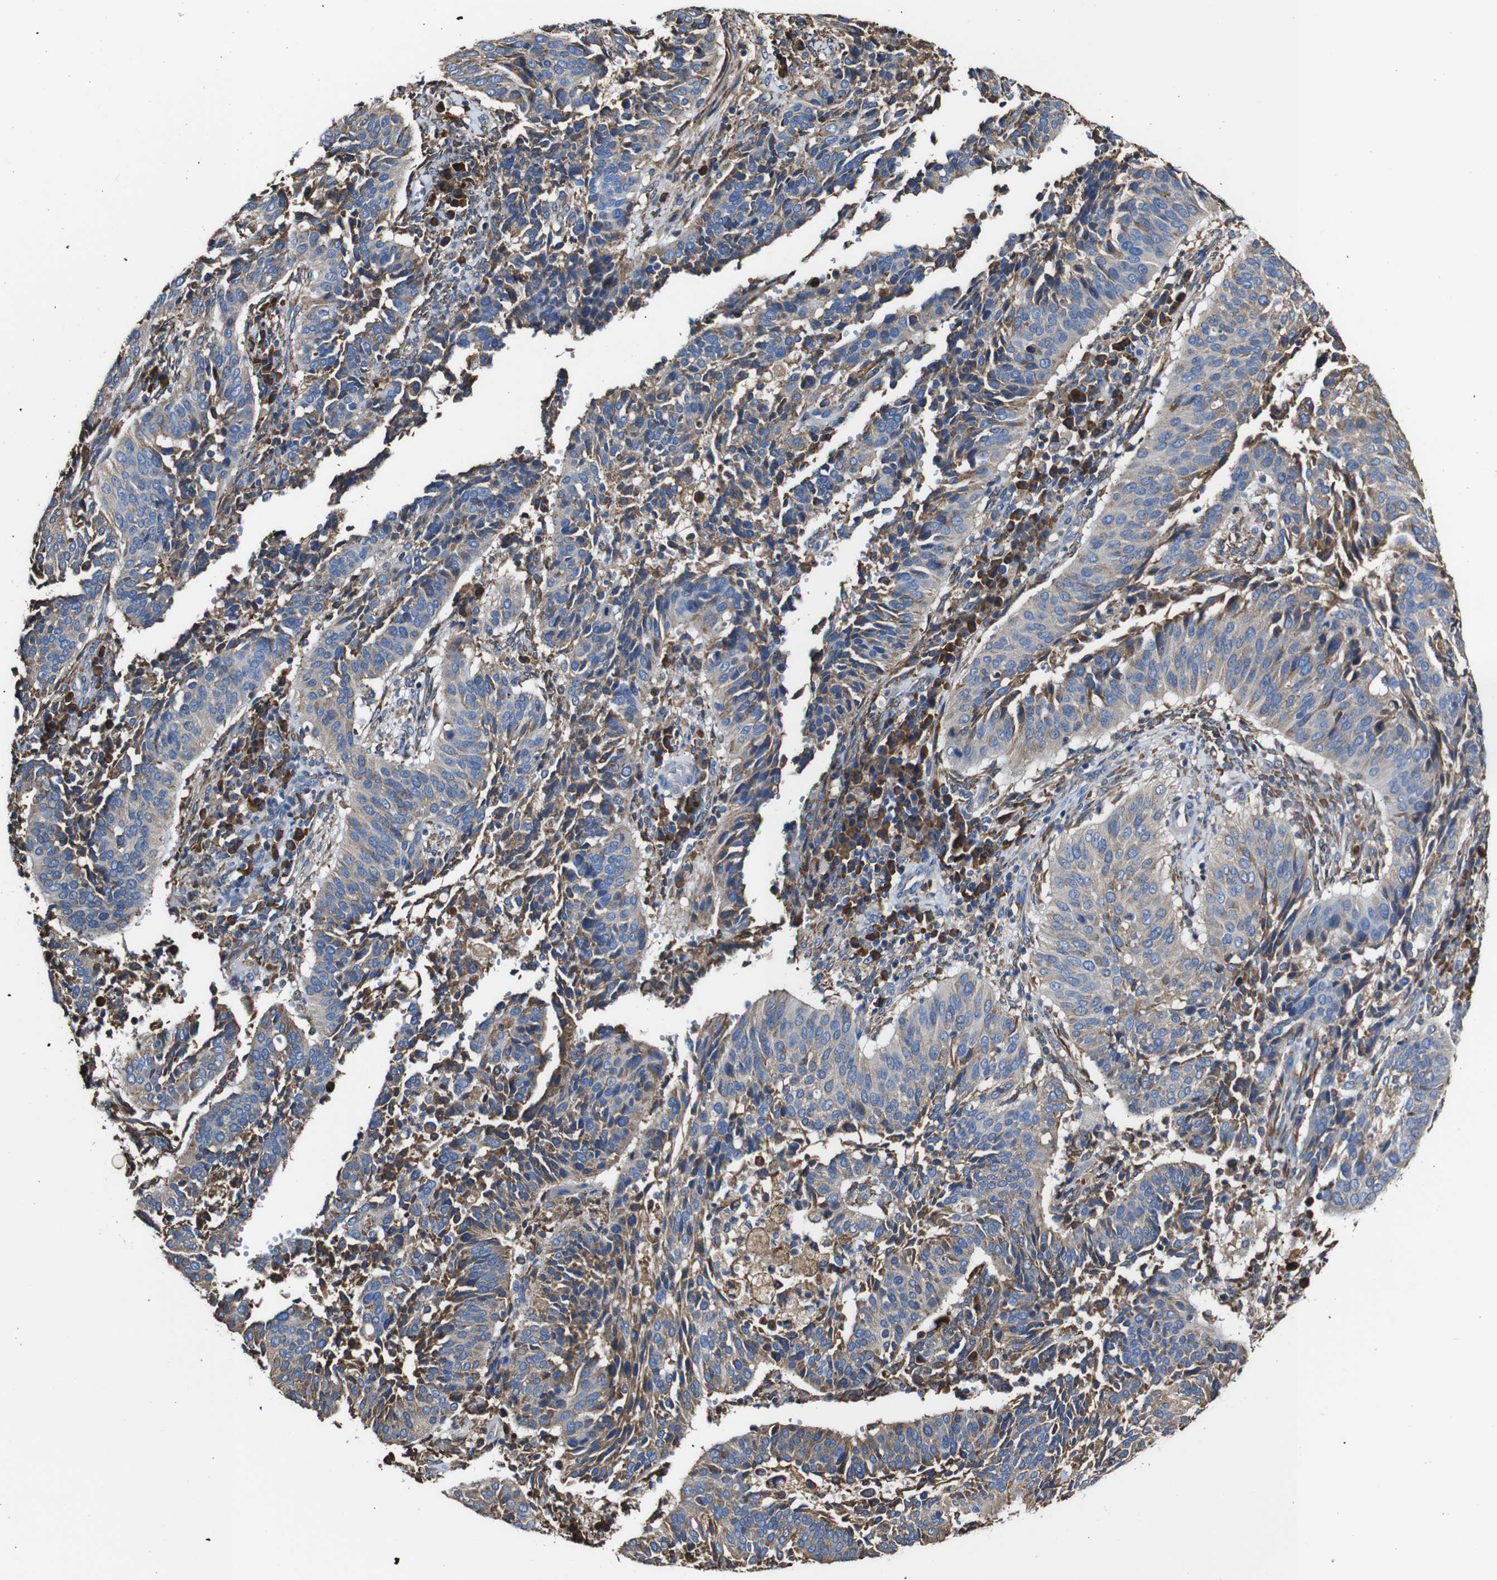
{"staining": {"intensity": "weak", "quantity": "<25%", "location": "cytoplasmic/membranous"}, "tissue": "cervical cancer", "cell_type": "Tumor cells", "image_type": "cancer", "snomed": [{"axis": "morphology", "description": "Normal tissue, NOS"}, {"axis": "morphology", "description": "Squamous cell carcinoma, NOS"}, {"axis": "topography", "description": "Cervix"}], "caption": "Immunohistochemistry of human squamous cell carcinoma (cervical) displays no expression in tumor cells.", "gene": "PPIB", "patient": {"sex": "female", "age": 39}}